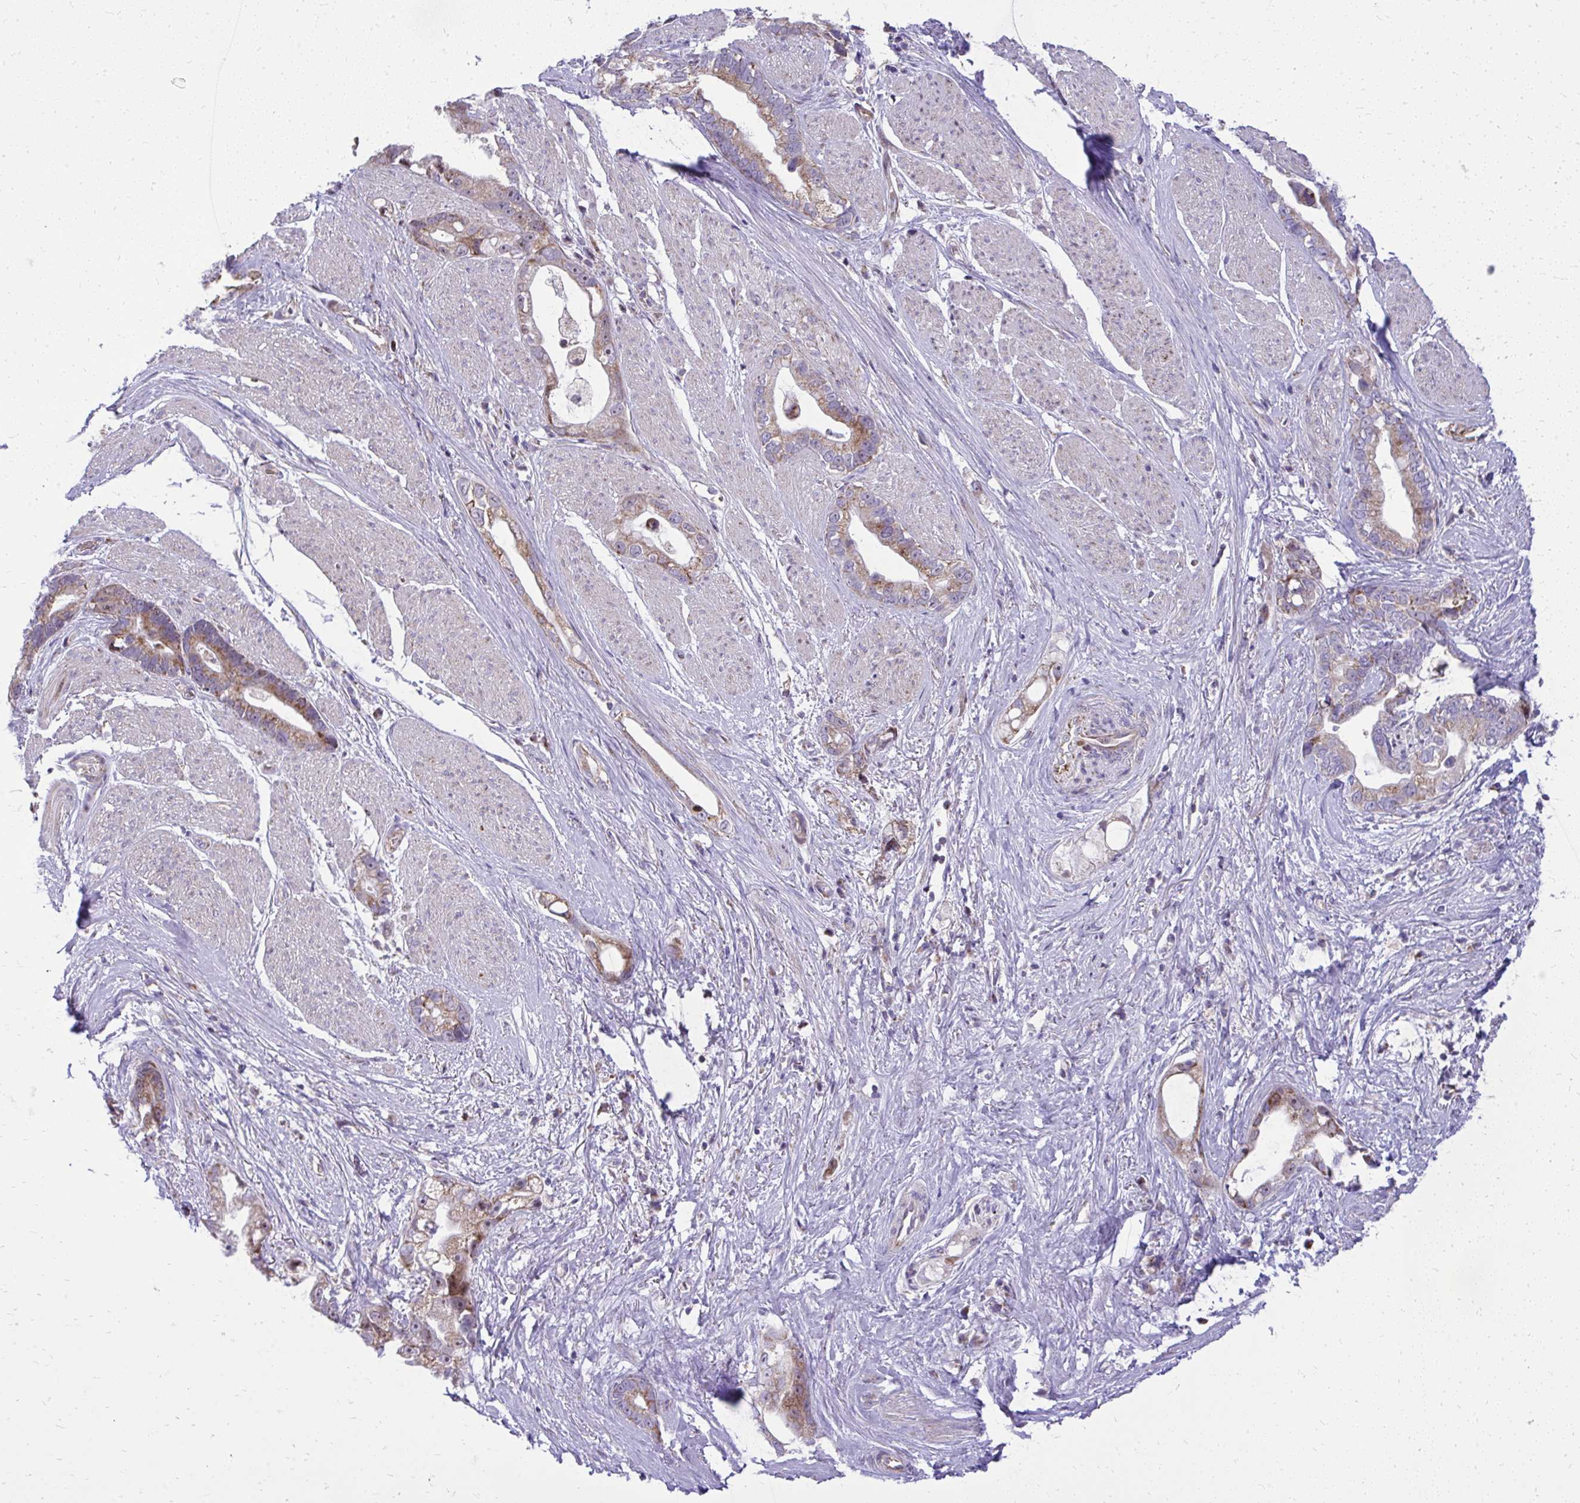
{"staining": {"intensity": "weak", "quantity": ">75%", "location": "cytoplasmic/membranous"}, "tissue": "stomach cancer", "cell_type": "Tumor cells", "image_type": "cancer", "snomed": [{"axis": "morphology", "description": "Adenocarcinoma, NOS"}, {"axis": "topography", "description": "Stomach"}], "caption": "This is a histology image of IHC staining of stomach cancer, which shows weak positivity in the cytoplasmic/membranous of tumor cells.", "gene": "GPRIN3", "patient": {"sex": "male", "age": 55}}